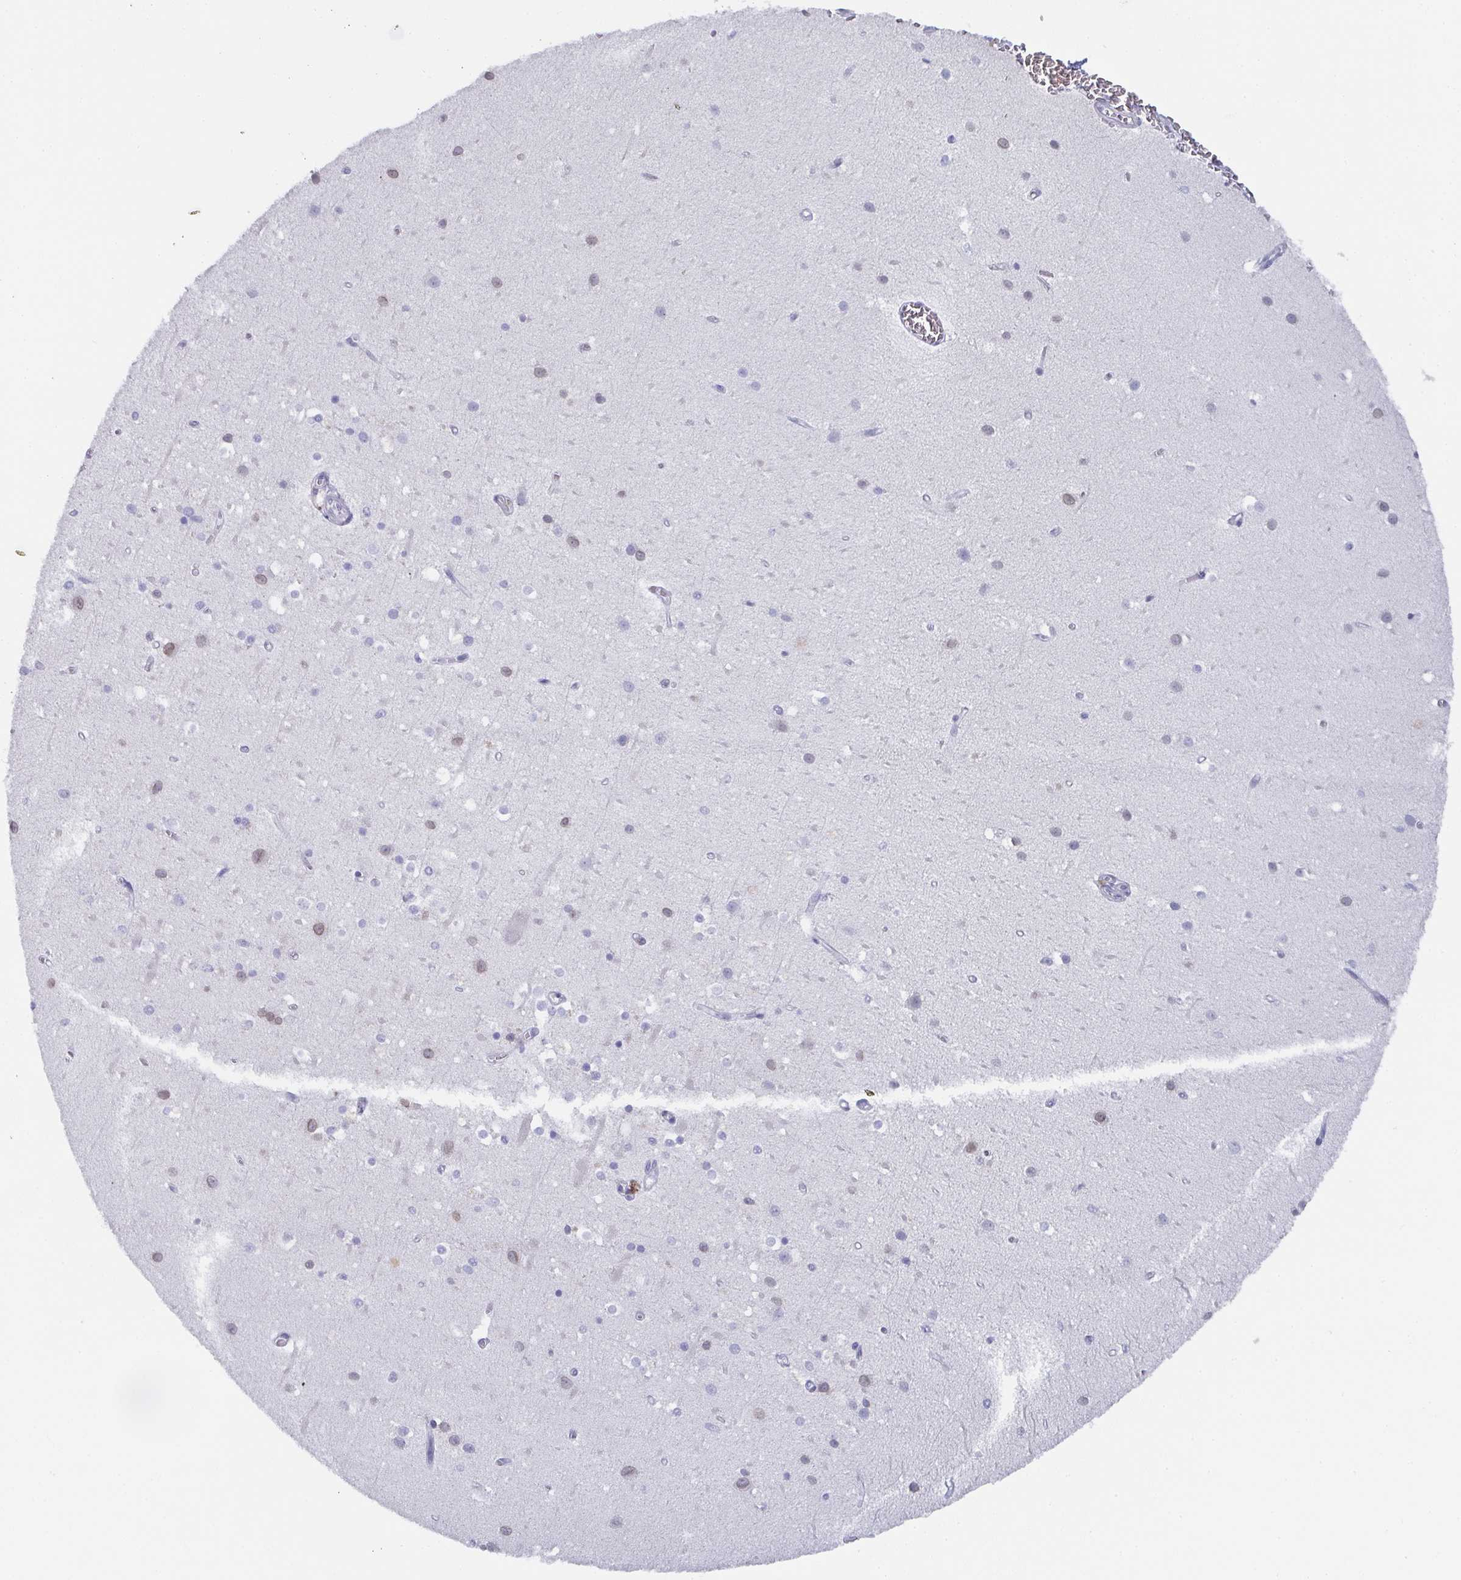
{"staining": {"intensity": "negative", "quantity": "none", "location": "none"}, "tissue": "cerebellum", "cell_type": "Cells in granular layer", "image_type": "normal", "snomed": [{"axis": "morphology", "description": "Normal tissue, NOS"}, {"axis": "topography", "description": "Cerebellum"}], "caption": "Immunohistochemistry (IHC) of unremarkable cerebellum demonstrates no positivity in cells in granular layer. (Brightfield microscopy of DAB (3,3'-diaminobenzidine) immunohistochemistry at high magnification).", "gene": "DYDC2", "patient": {"sex": "male", "age": 54}}